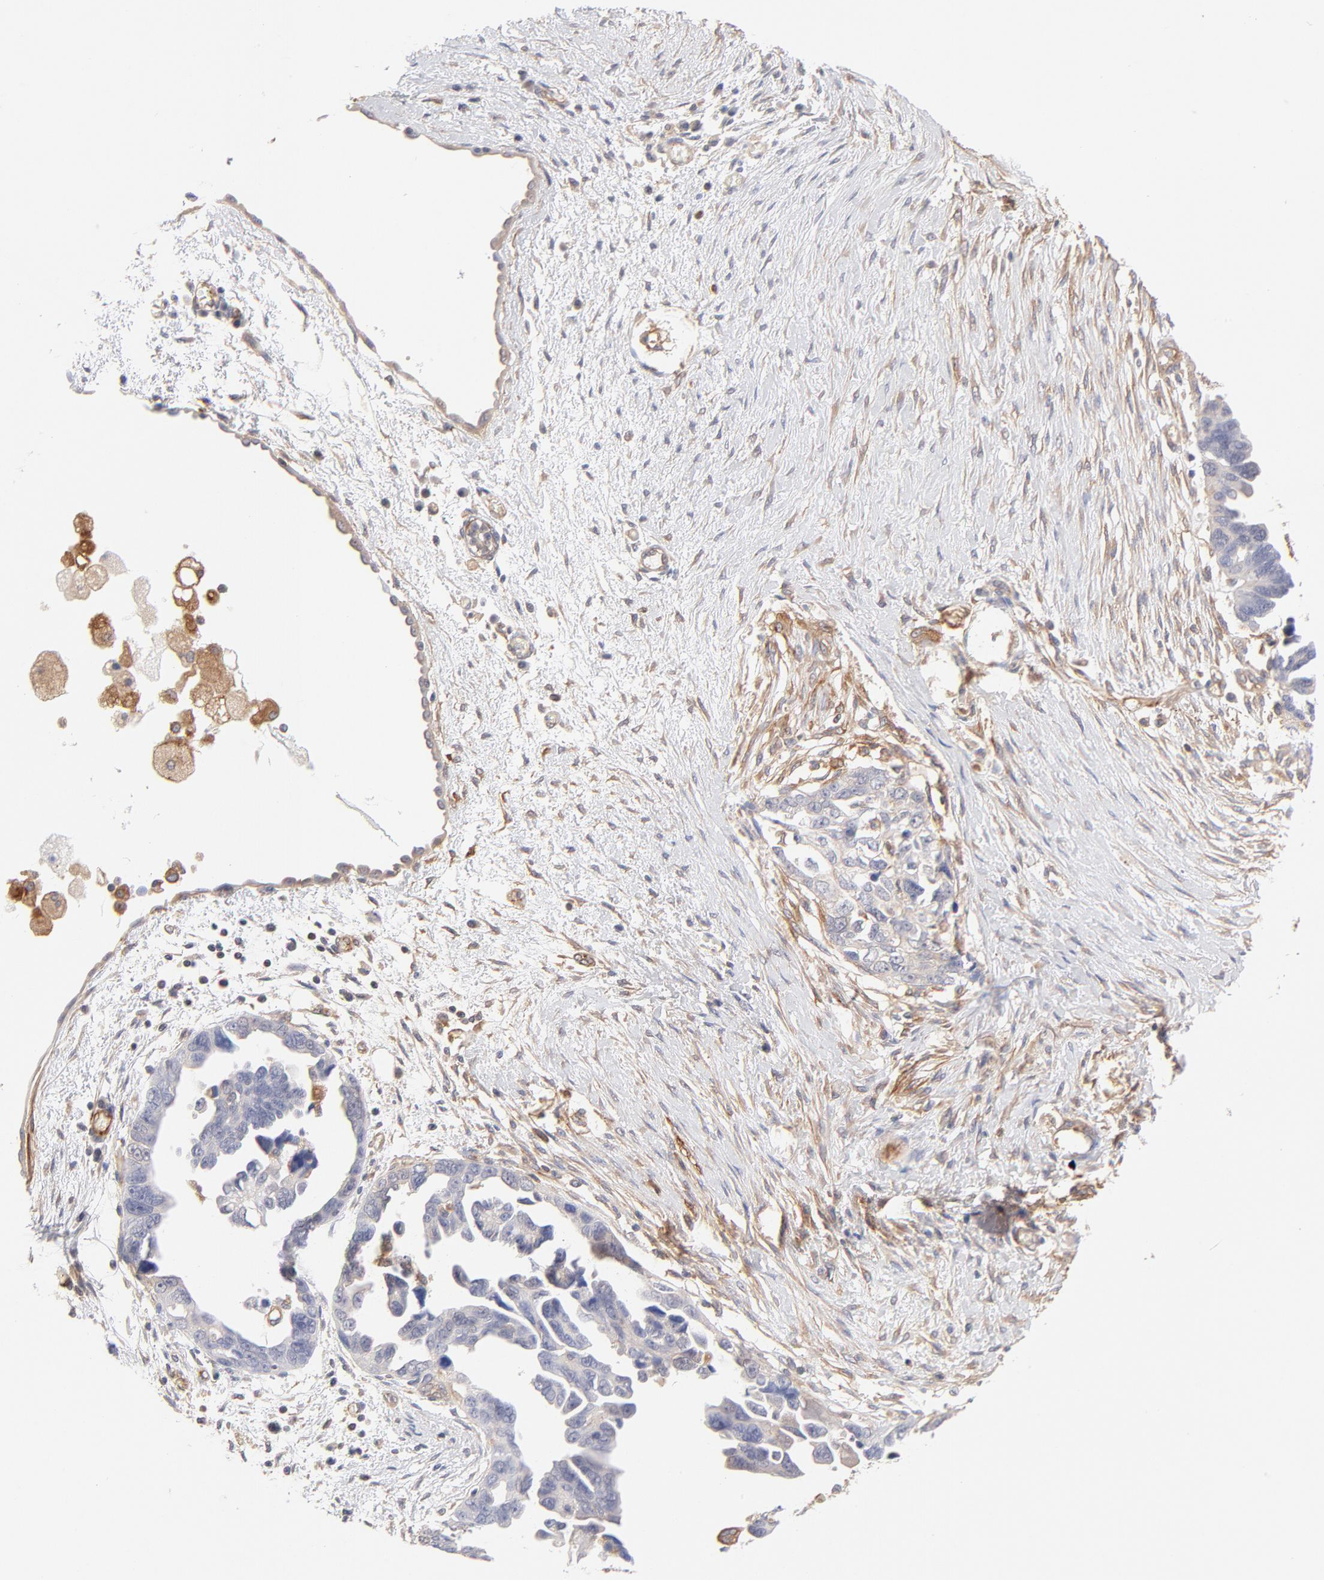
{"staining": {"intensity": "negative", "quantity": "none", "location": "none"}, "tissue": "ovarian cancer", "cell_type": "Tumor cells", "image_type": "cancer", "snomed": [{"axis": "morphology", "description": "Cystadenocarcinoma, serous, NOS"}, {"axis": "topography", "description": "Ovary"}], "caption": "Protein analysis of ovarian serous cystadenocarcinoma exhibits no significant expression in tumor cells. (DAB (3,3'-diaminobenzidine) immunohistochemistry (IHC) visualized using brightfield microscopy, high magnification).", "gene": "LDLRAP1", "patient": {"sex": "female", "age": 63}}